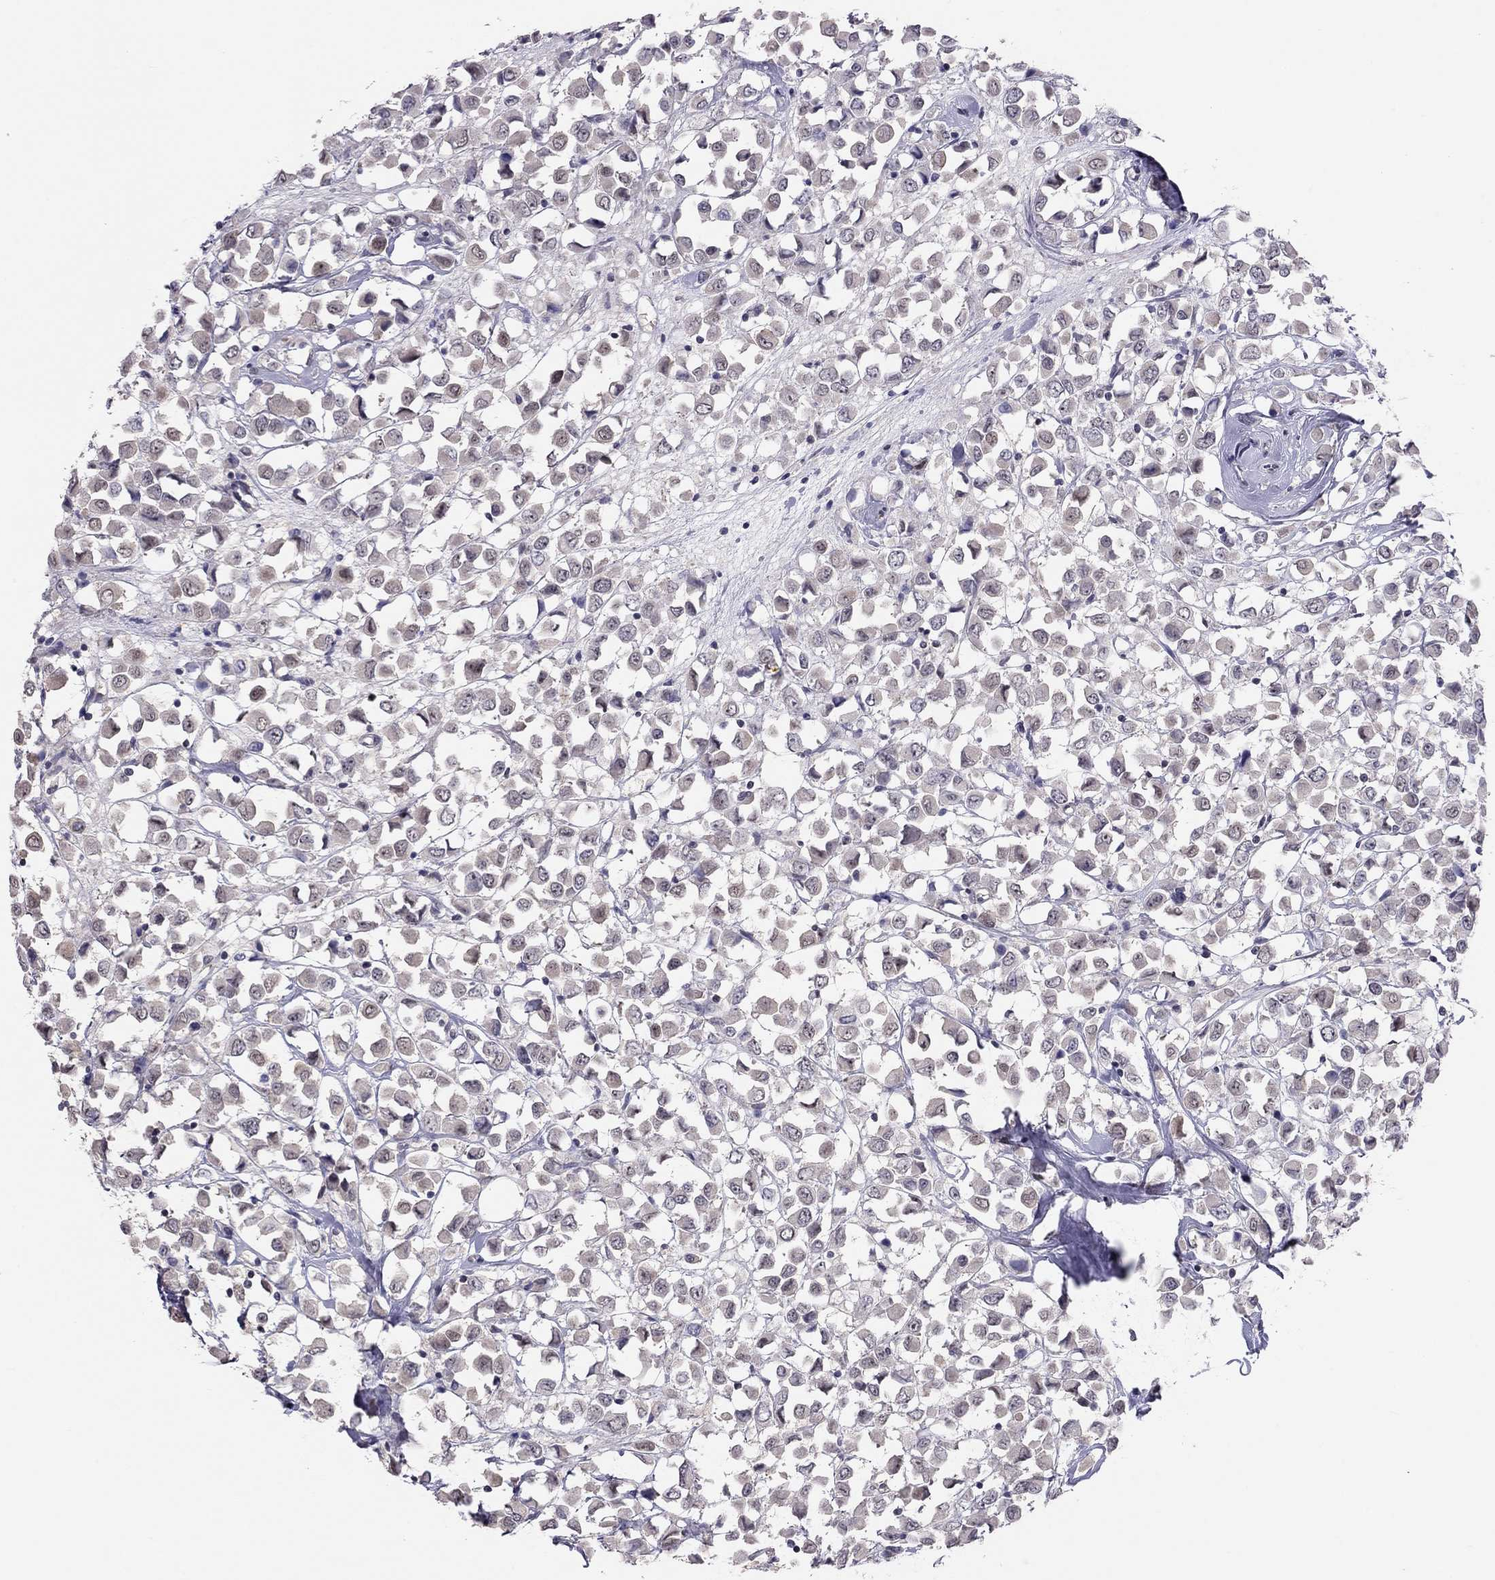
{"staining": {"intensity": "negative", "quantity": "none", "location": "none"}, "tissue": "breast cancer", "cell_type": "Tumor cells", "image_type": "cancer", "snomed": [{"axis": "morphology", "description": "Duct carcinoma"}, {"axis": "topography", "description": "Breast"}], "caption": "Breast invasive ductal carcinoma was stained to show a protein in brown. There is no significant positivity in tumor cells.", "gene": "HSF2BP", "patient": {"sex": "female", "age": 61}}